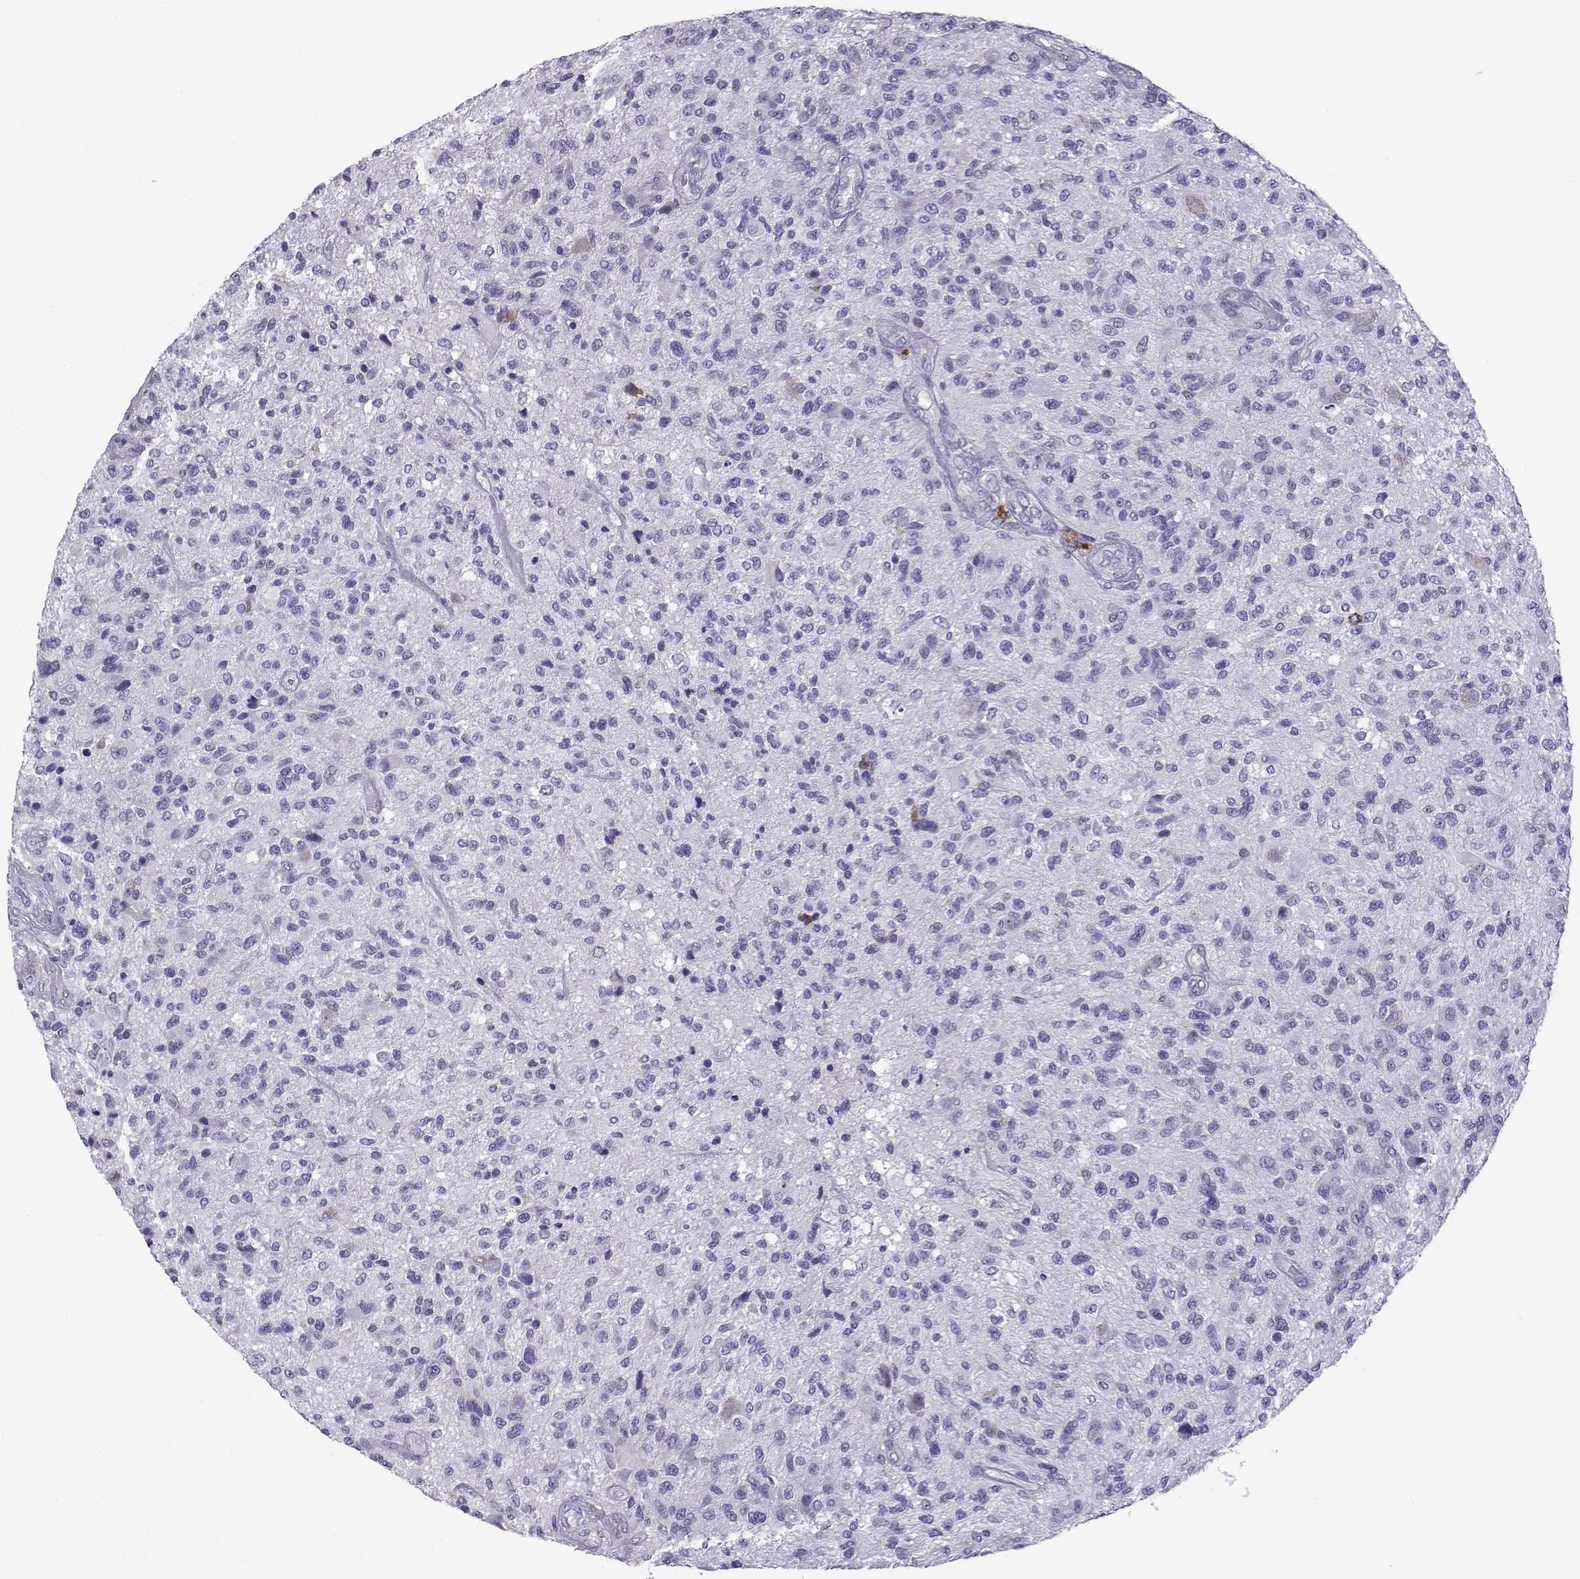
{"staining": {"intensity": "negative", "quantity": "none", "location": "none"}, "tissue": "glioma", "cell_type": "Tumor cells", "image_type": "cancer", "snomed": [{"axis": "morphology", "description": "Glioma, malignant, High grade"}, {"axis": "topography", "description": "Brain"}], "caption": "A histopathology image of malignant glioma (high-grade) stained for a protein displays no brown staining in tumor cells.", "gene": "CFAP70", "patient": {"sex": "male", "age": 47}}